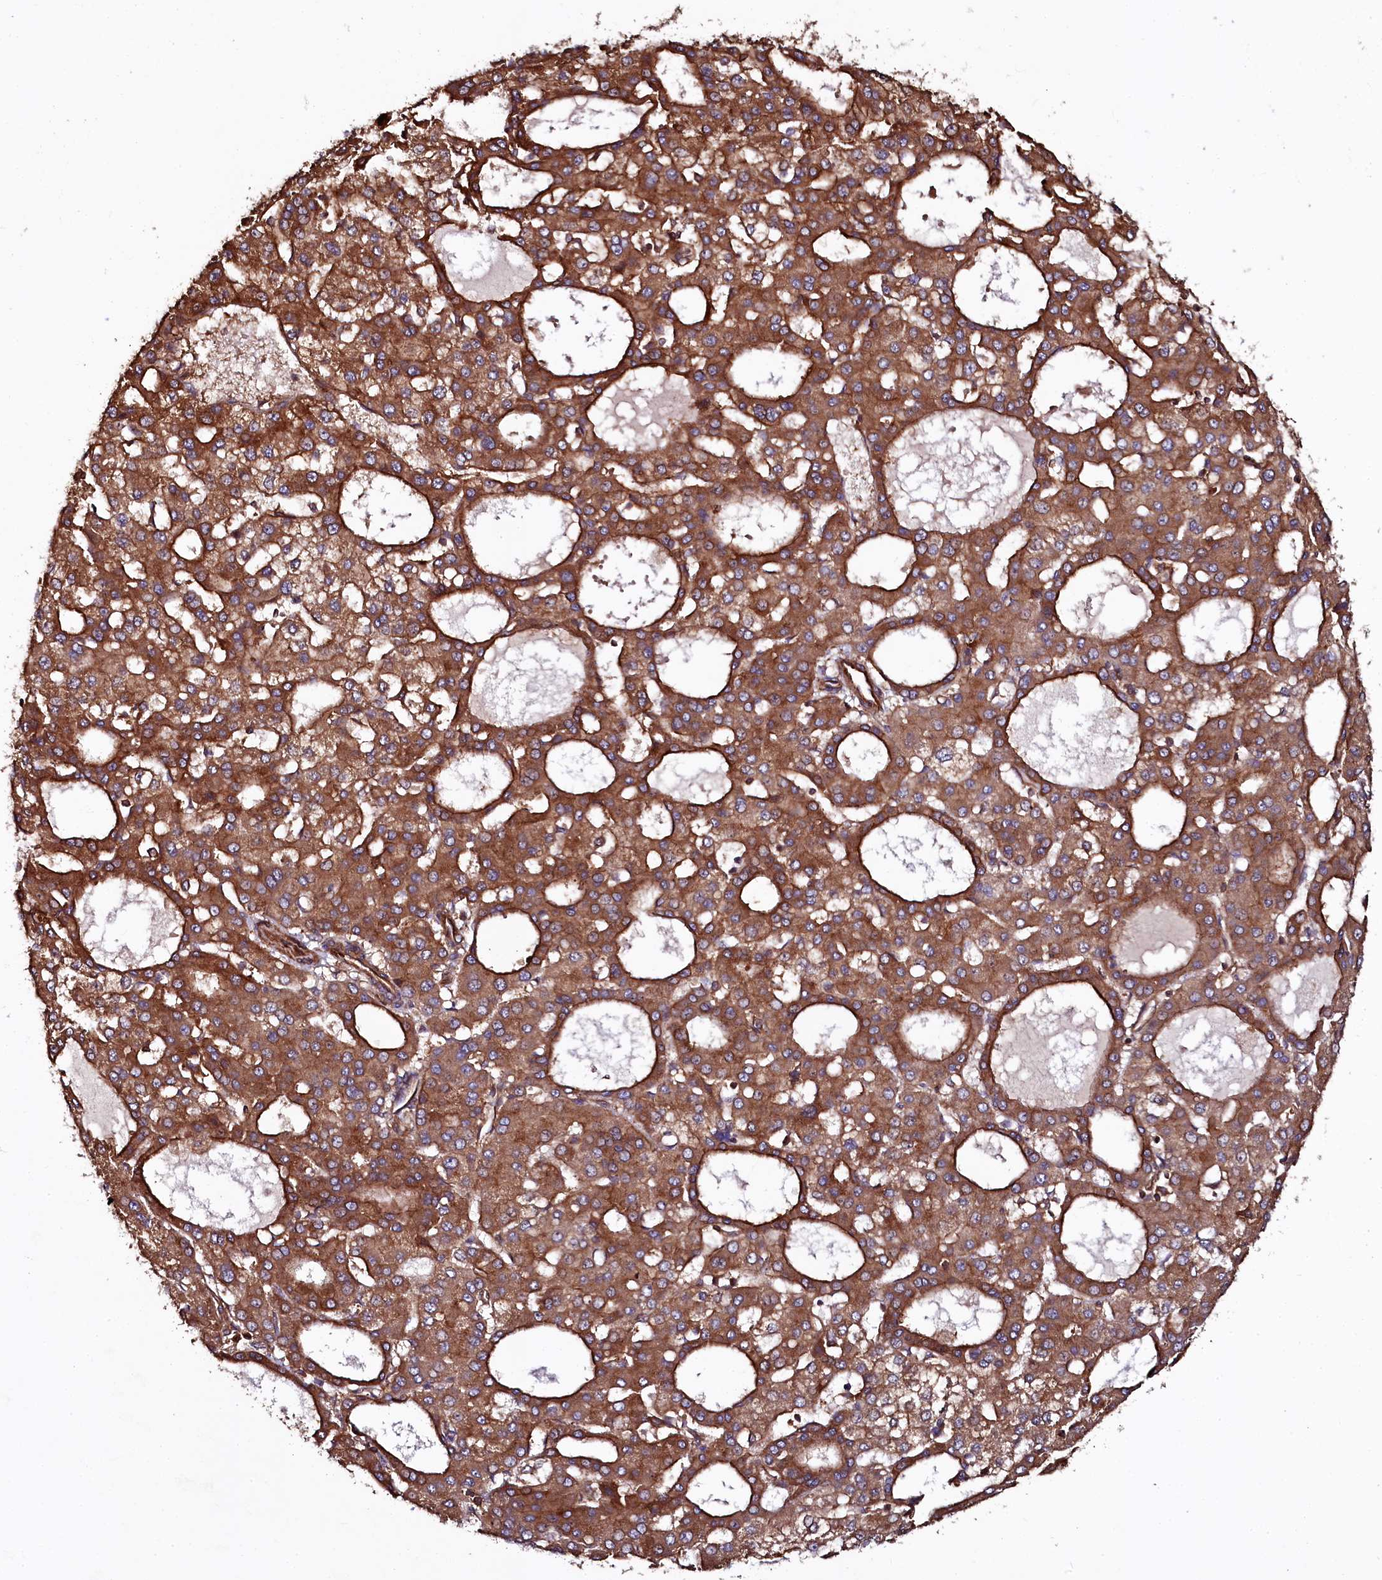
{"staining": {"intensity": "strong", "quantity": ">75%", "location": "cytoplasmic/membranous"}, "tissue": "liver cancer", "cell_type": "Tumor cells", "image_type": "cancer", "snomed": [{"axis": "morphology", "description": "Carcinoma, Hepatocellular, NOS"}, {"axis": "topography", "description": "Liver"}], "caption": "Protein staining shows strong cytoplasmic/membranous staining in approximately >75% of tumor cells in liver hepatocellular carcinoma. The staining was performed using DAB, with brown indicating positive protein expression. Nuclei are stained blue with hematoxylin.", "gene": "USPL1", "patient": {"sex": "male", "age": 47}}